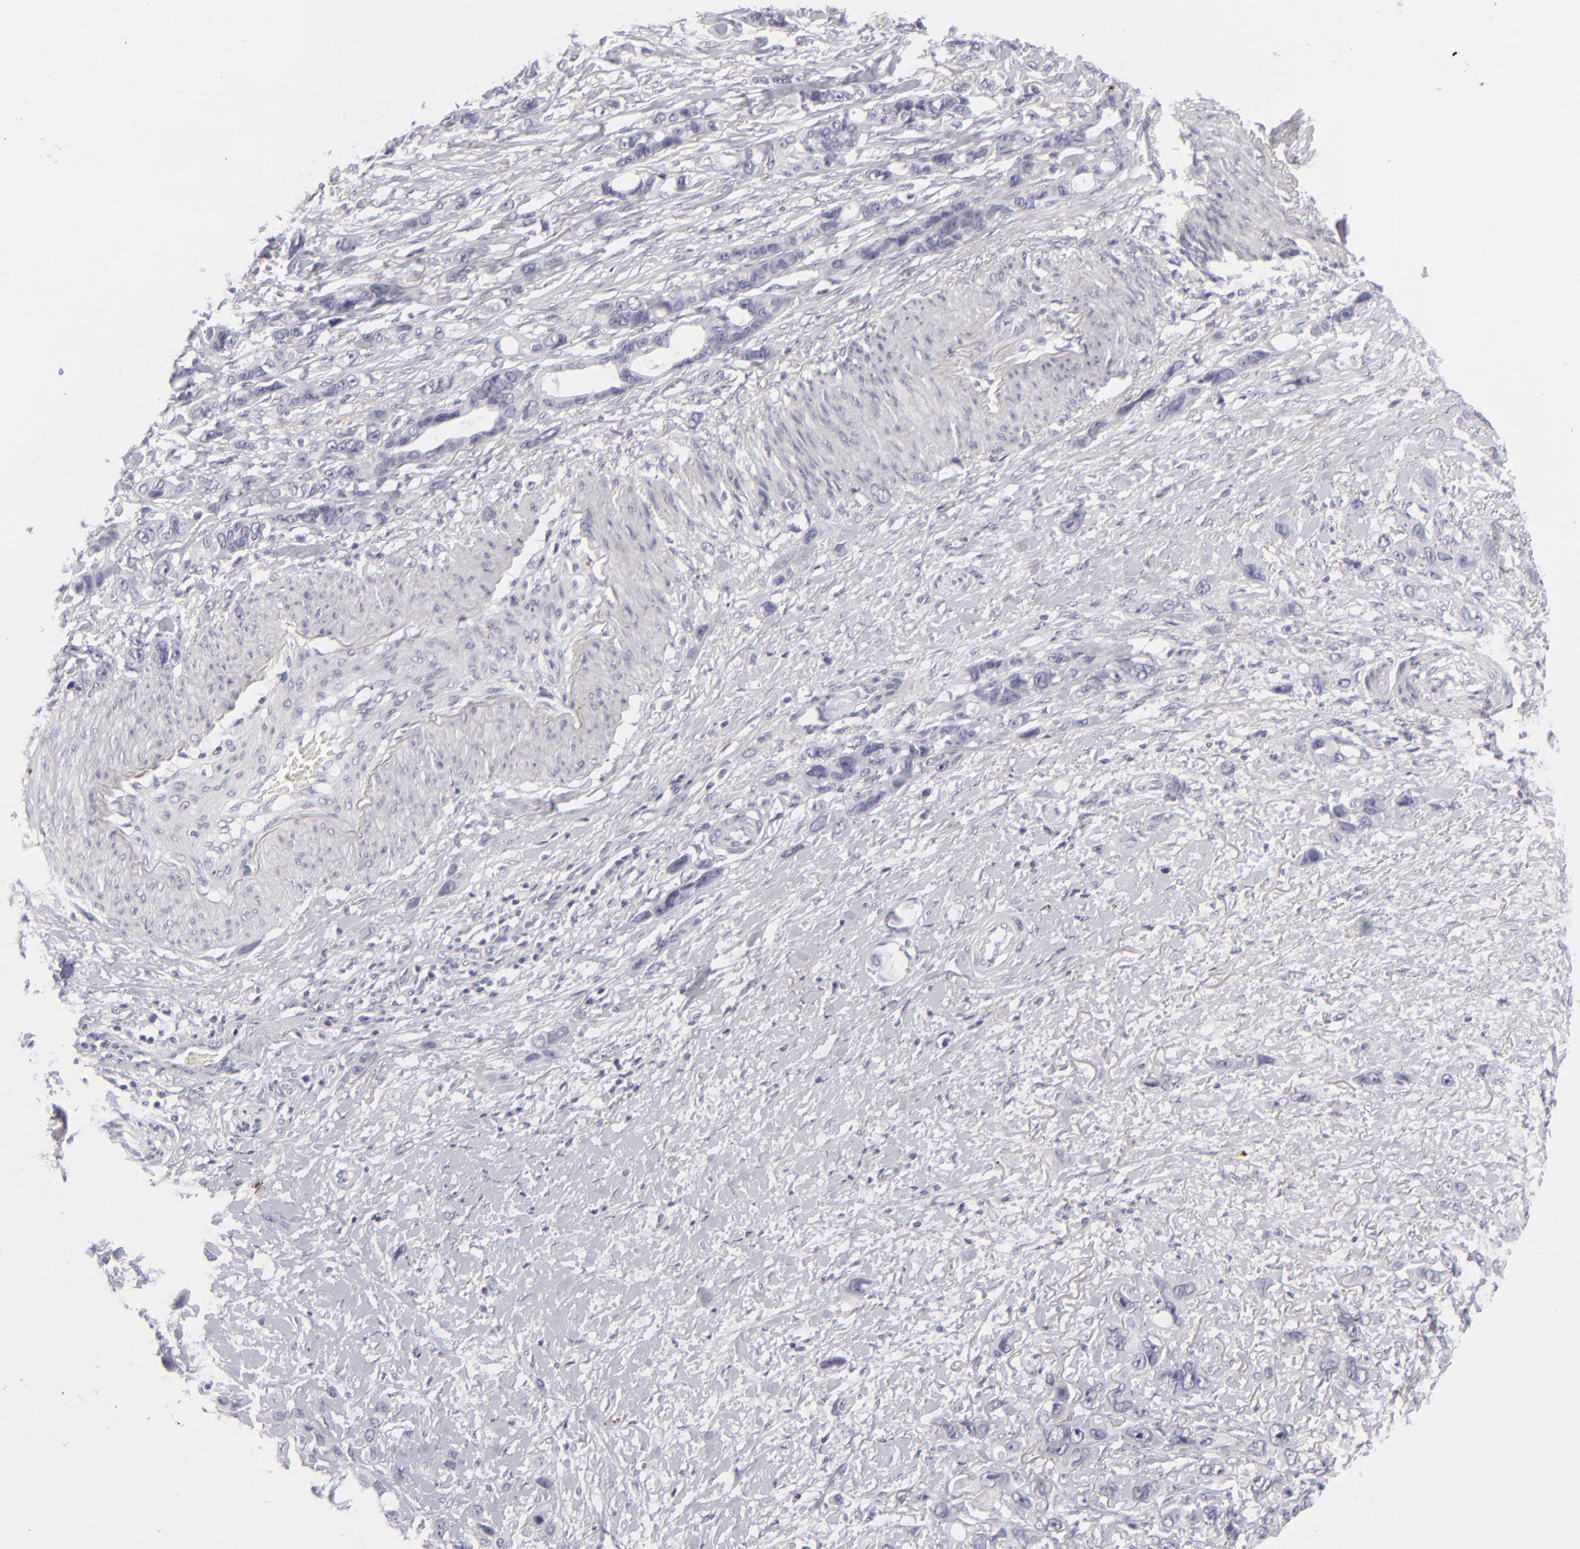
{"staining": {"intensity": "negative", "quantity": "none", "location": "none"}, "tissue": "stomach cancer", "cell_type": "Tumor cells", "image_type": "cancer", "snomed": [{"axis": "morphology", "description": "Adenocarcinoma, NOS"}, {"axis": "topography", "description": "Stomach, upper"}], "caption": "Stomach cancer (adenocarcinoma) was stained to show a protein in brown. There is no significant expression in tumor cells. Brightfield microscopy of immunohistochemistry (IHC) stained with DAB (brown) and hematoxylin (blue), captured at high magnification.", "gene": "KRT1", "patient": {"sex": "male", "age": 47}}